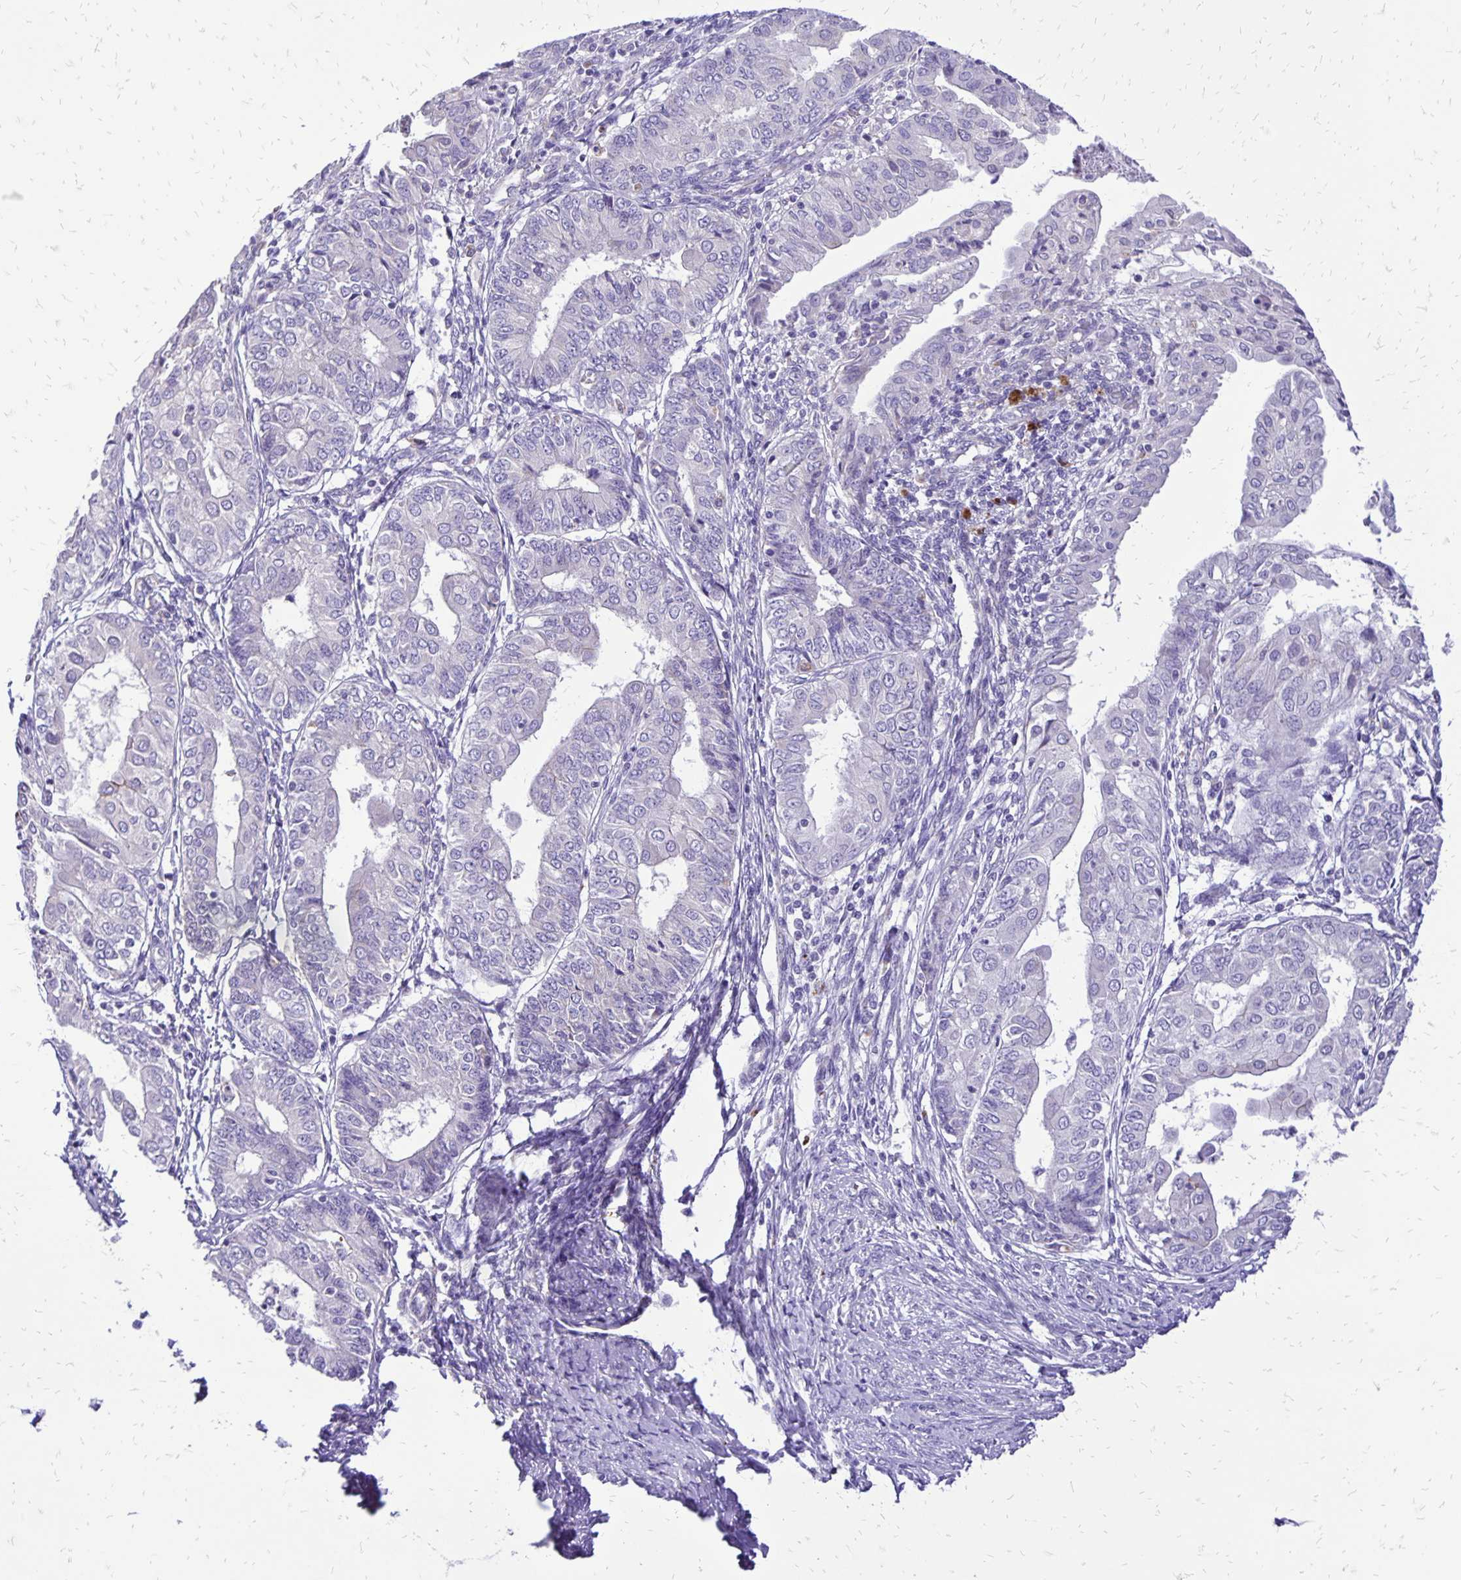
{"staining": {"intensity": "negative", "quantity": "none", "location": "none"}, "tissue": "endometrial cancer", "cell_type": "Tumor cells", "image_type": "cancer", "snomed": [{"axis": "morphology", "description": "Adenocarcinoma, NOS"}, {"axis": "topography", "description": "Endometrium"}], "caption": "Adenocarcinoma (endometrial) stained for a protein using immunohistochemistry shows no staining tumor cells.", "gene": "EIF5A", "patient": {"sex": "female", "age": 68}}